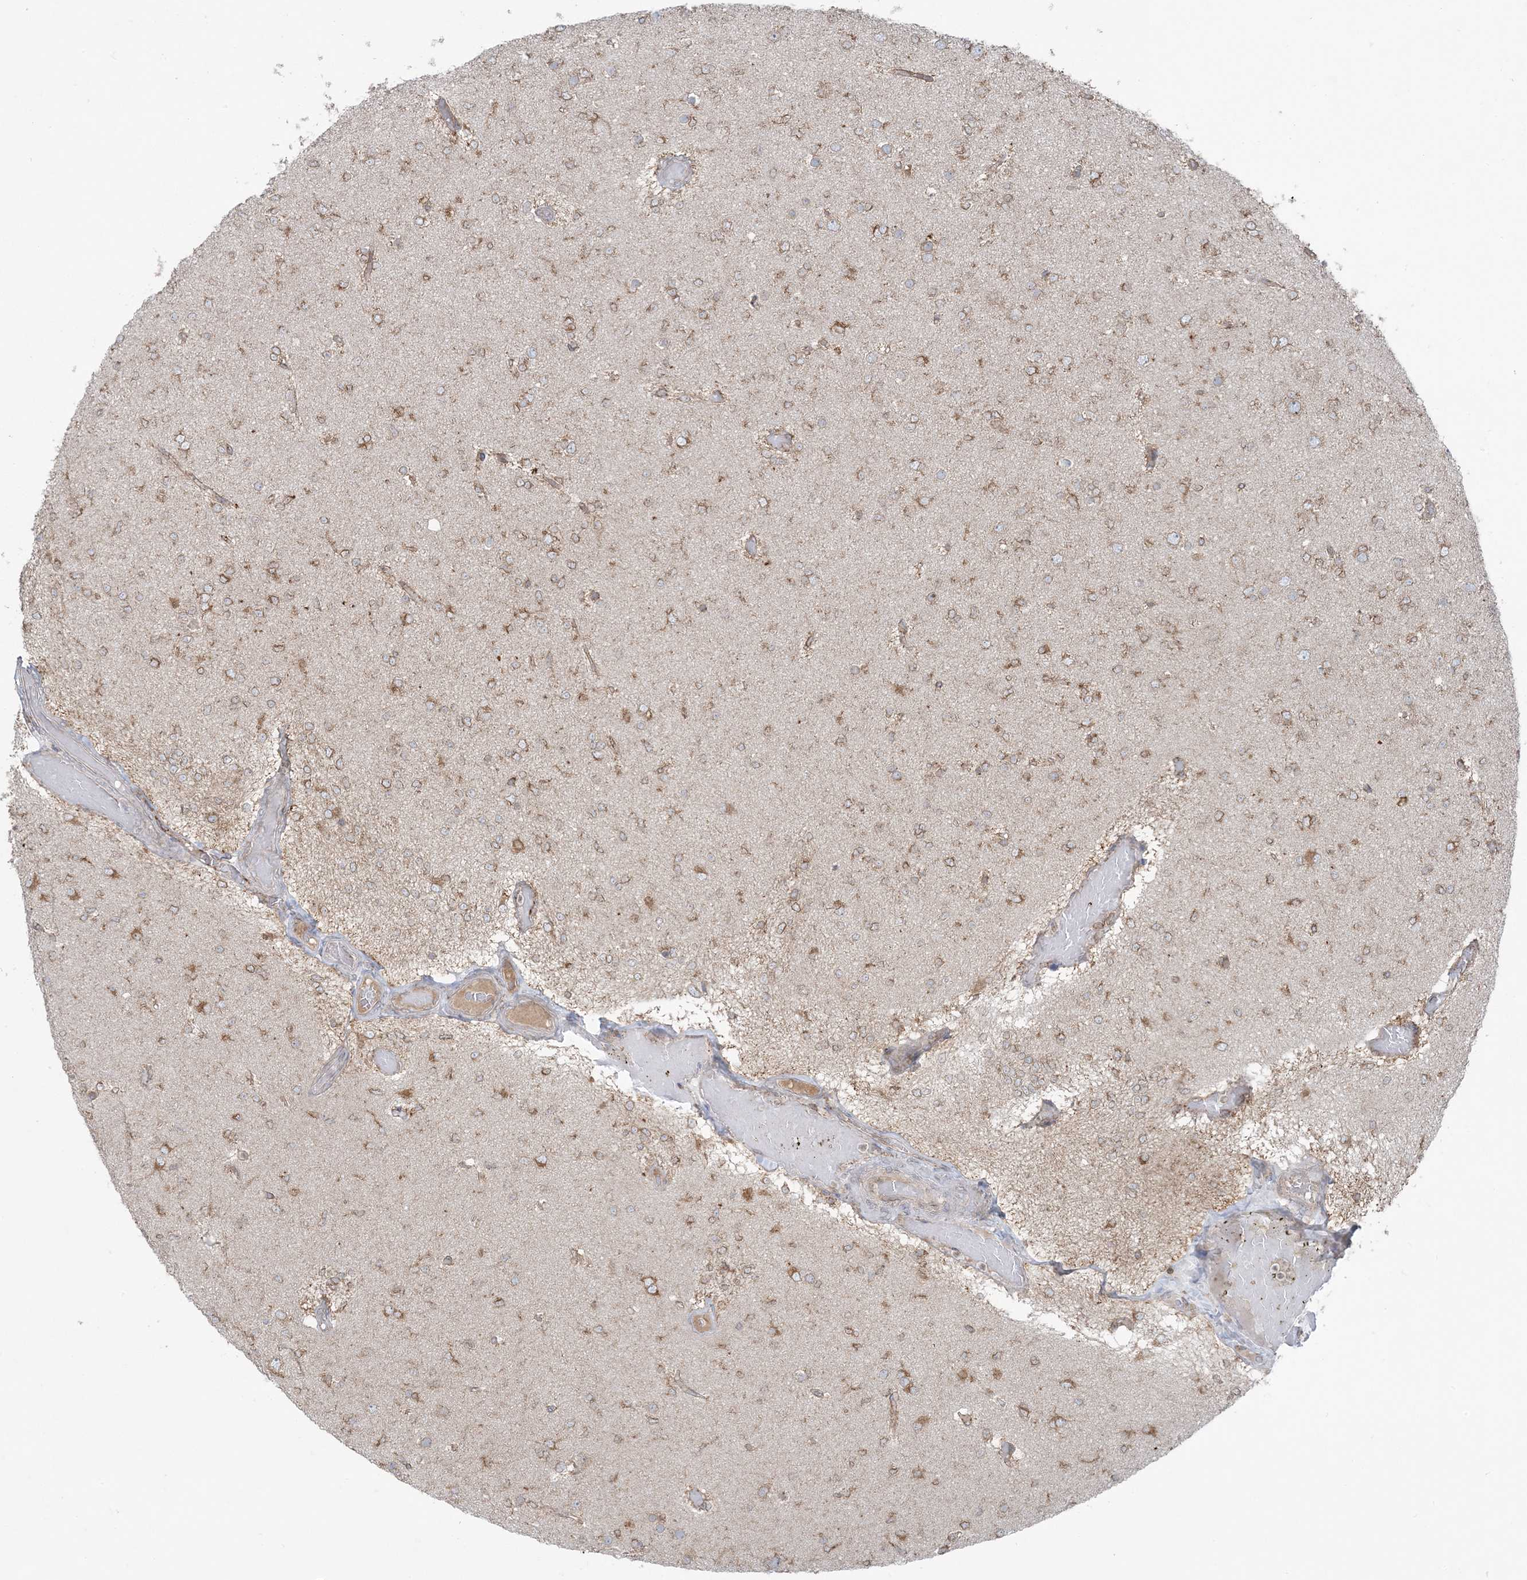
{"staining": {"intensity": "moderate", "quantity": ">75%", "location": "cytoplasmic/membranous"}, "tissue": "glioma", "cell_type": "Tumor cells", "image_type": "cancer", "snomed": [{"axis": "morphology", "description": "Glioma, malignant, Low grade"}, {"axis": "topography", "description": "Brain"}], "caption": "Brown immunohistochemical staining in glioma displays moderate cytoplasmic/membranous staining in approximately >75% of tumor cells.", "gene": "UBXN4", "patient": {"sex": "female", "age": 22}}